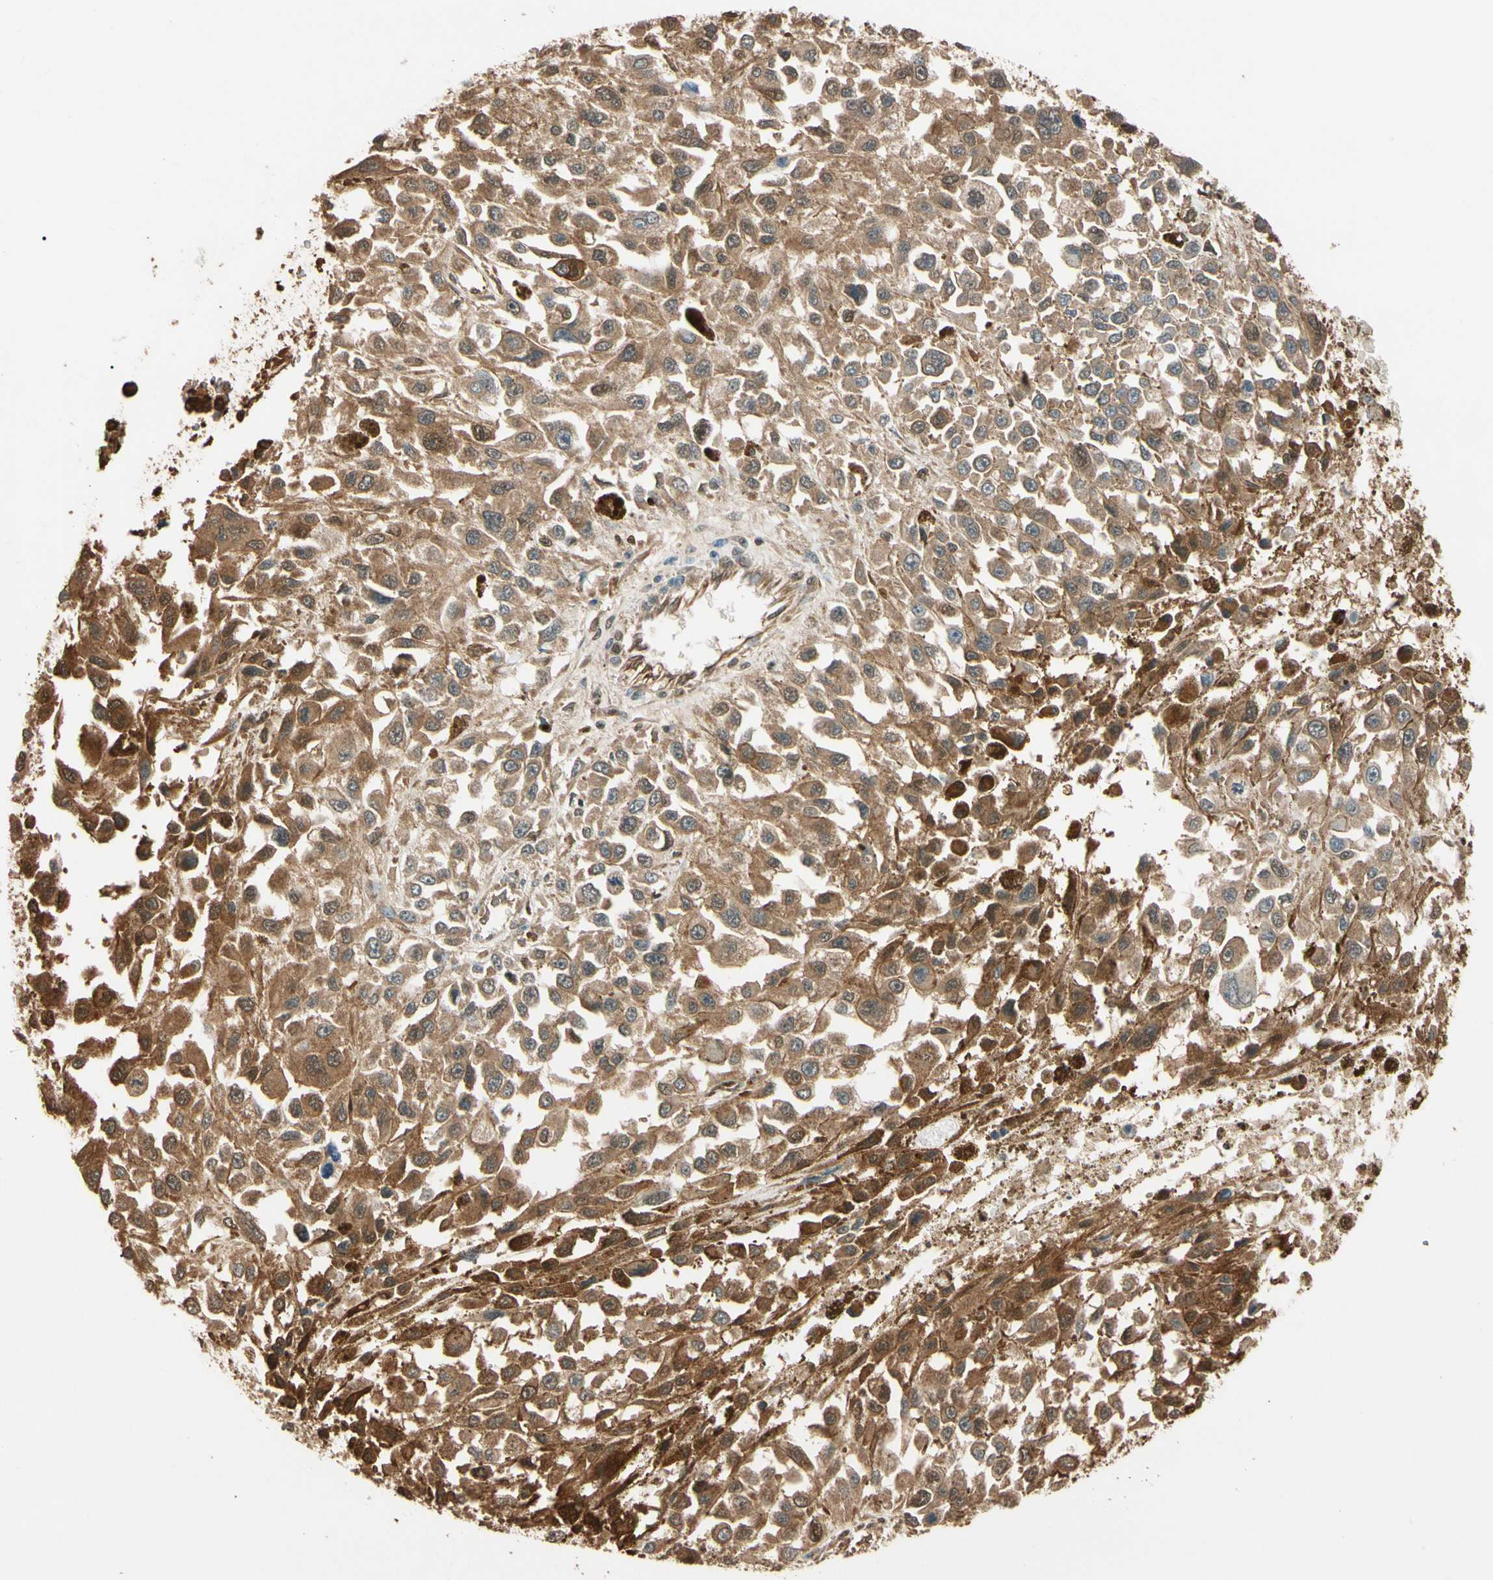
{"staining": {"intensity": "moderate", "quantity": ">75%", "location": "cytoplasmic/membranous"}, "tissue": "melanoma", "cell_type": "Tumor cells", "image_type": "cancer", "snomed": [{"axis": "morphology", "description": "Malignant melanoma, Metastatic site"}, {"axis": "topography", "description": "Lymph node"}], "caption": "Moderate cytoplasmic/membranous expression is appreciated in approximately >75% of tumor cells in malignant melanoma (metastatic site).", "gene": "PNCK", "patient": {"sex": "male", "age": 59}}